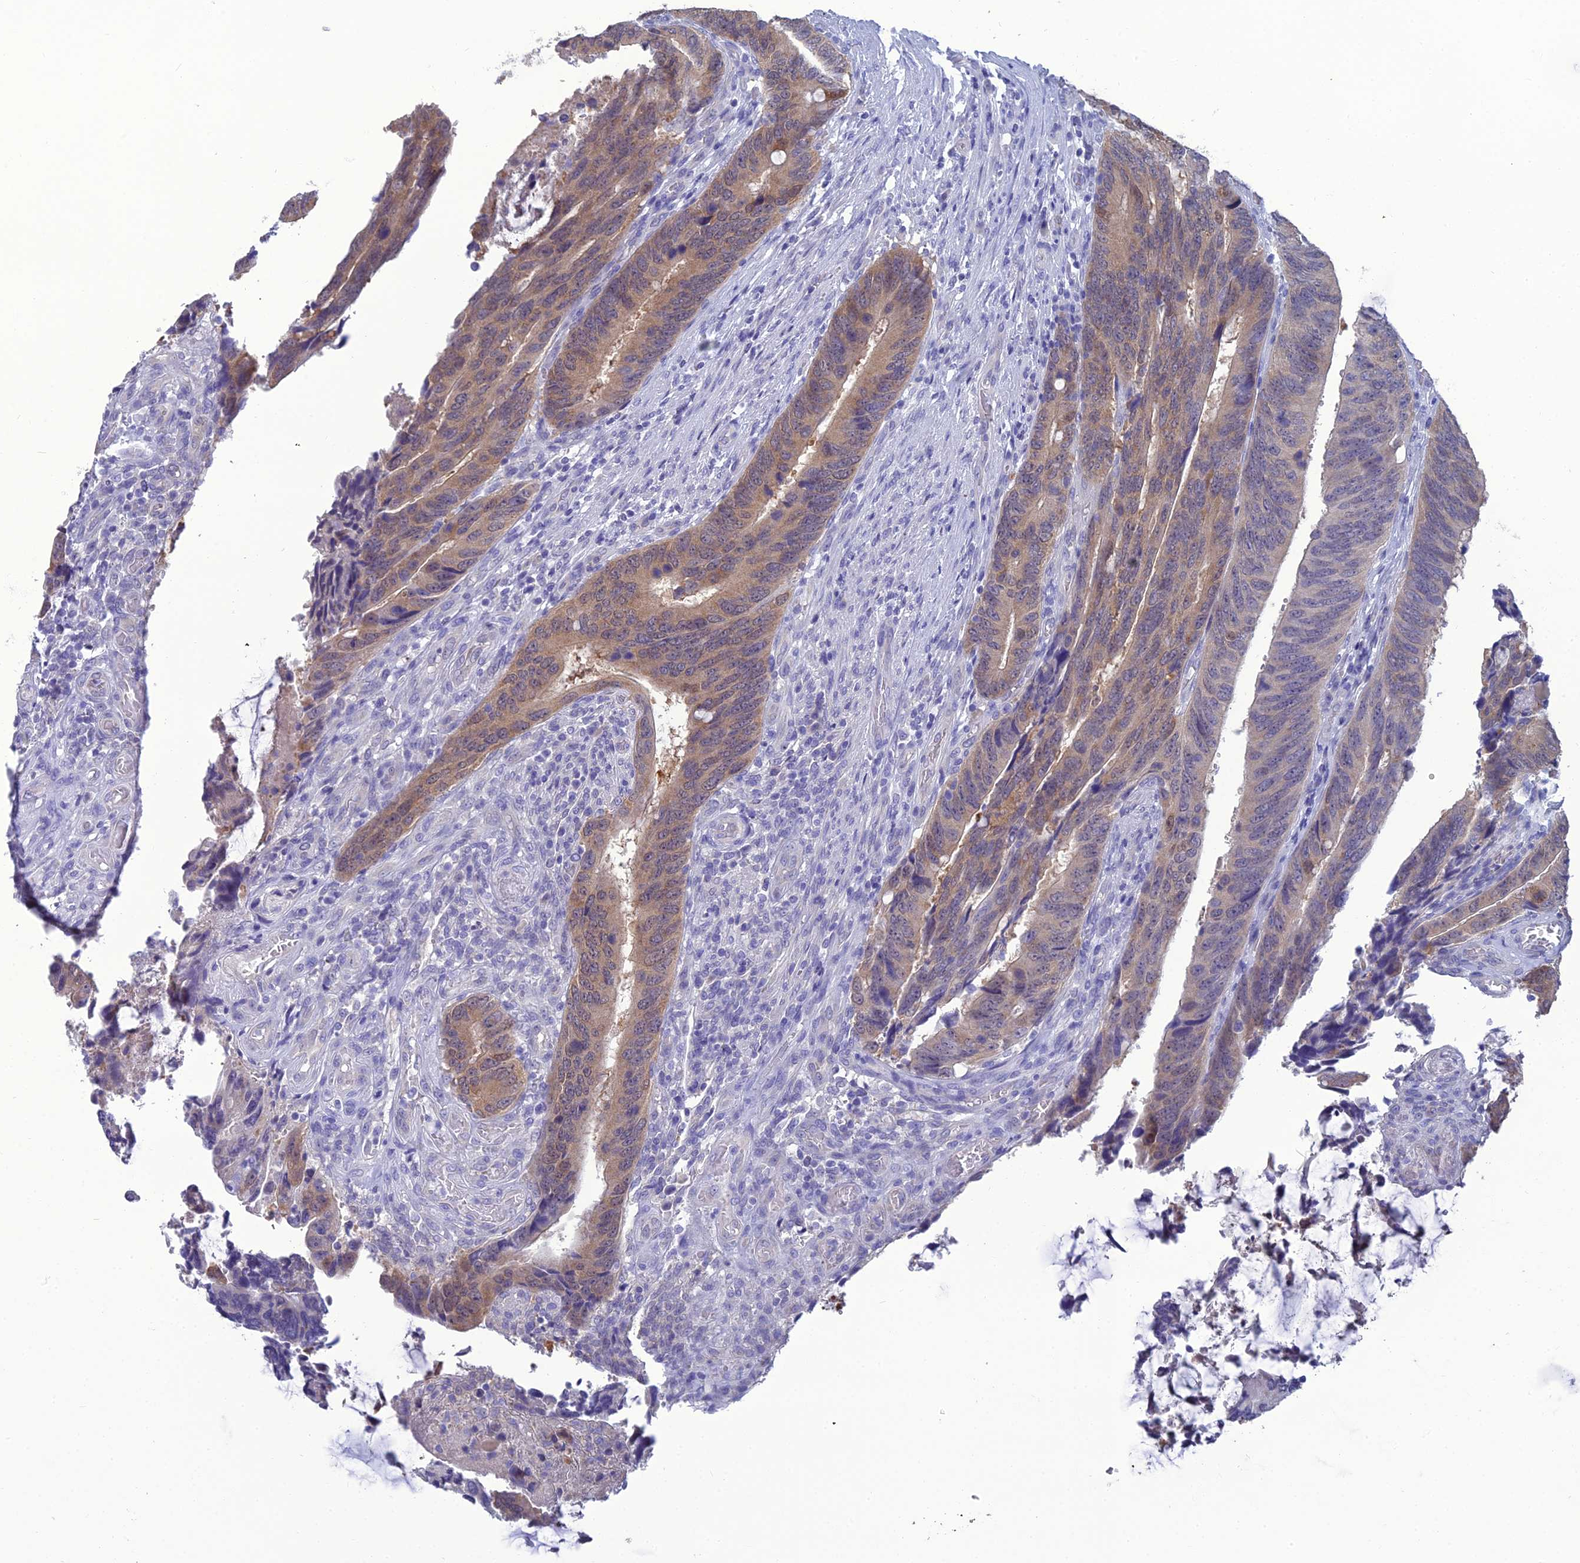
{"staining": {"intensity": "weak", "quantity": ">75%", "location": "cytoplasmic/membranous"}, "tissue": "colorectal cancer", "cell_type": "Tumor cells", "image_type": "cancer", "snomed": [{"axis": "morphology", "description": "Adenocarcinoma, NOS"}, {"axis": "topography", "description": "Colon"}], "caption": "Approximately >75% of tumor cells in human adenocarcinoma (colorectal) reveal weak cytoplasmic/membranous protein positivity as visualized by brown immunohistochemical staining.", "gene": "GNPNAT1", "patient": {"sex": "male", "age": 87}}